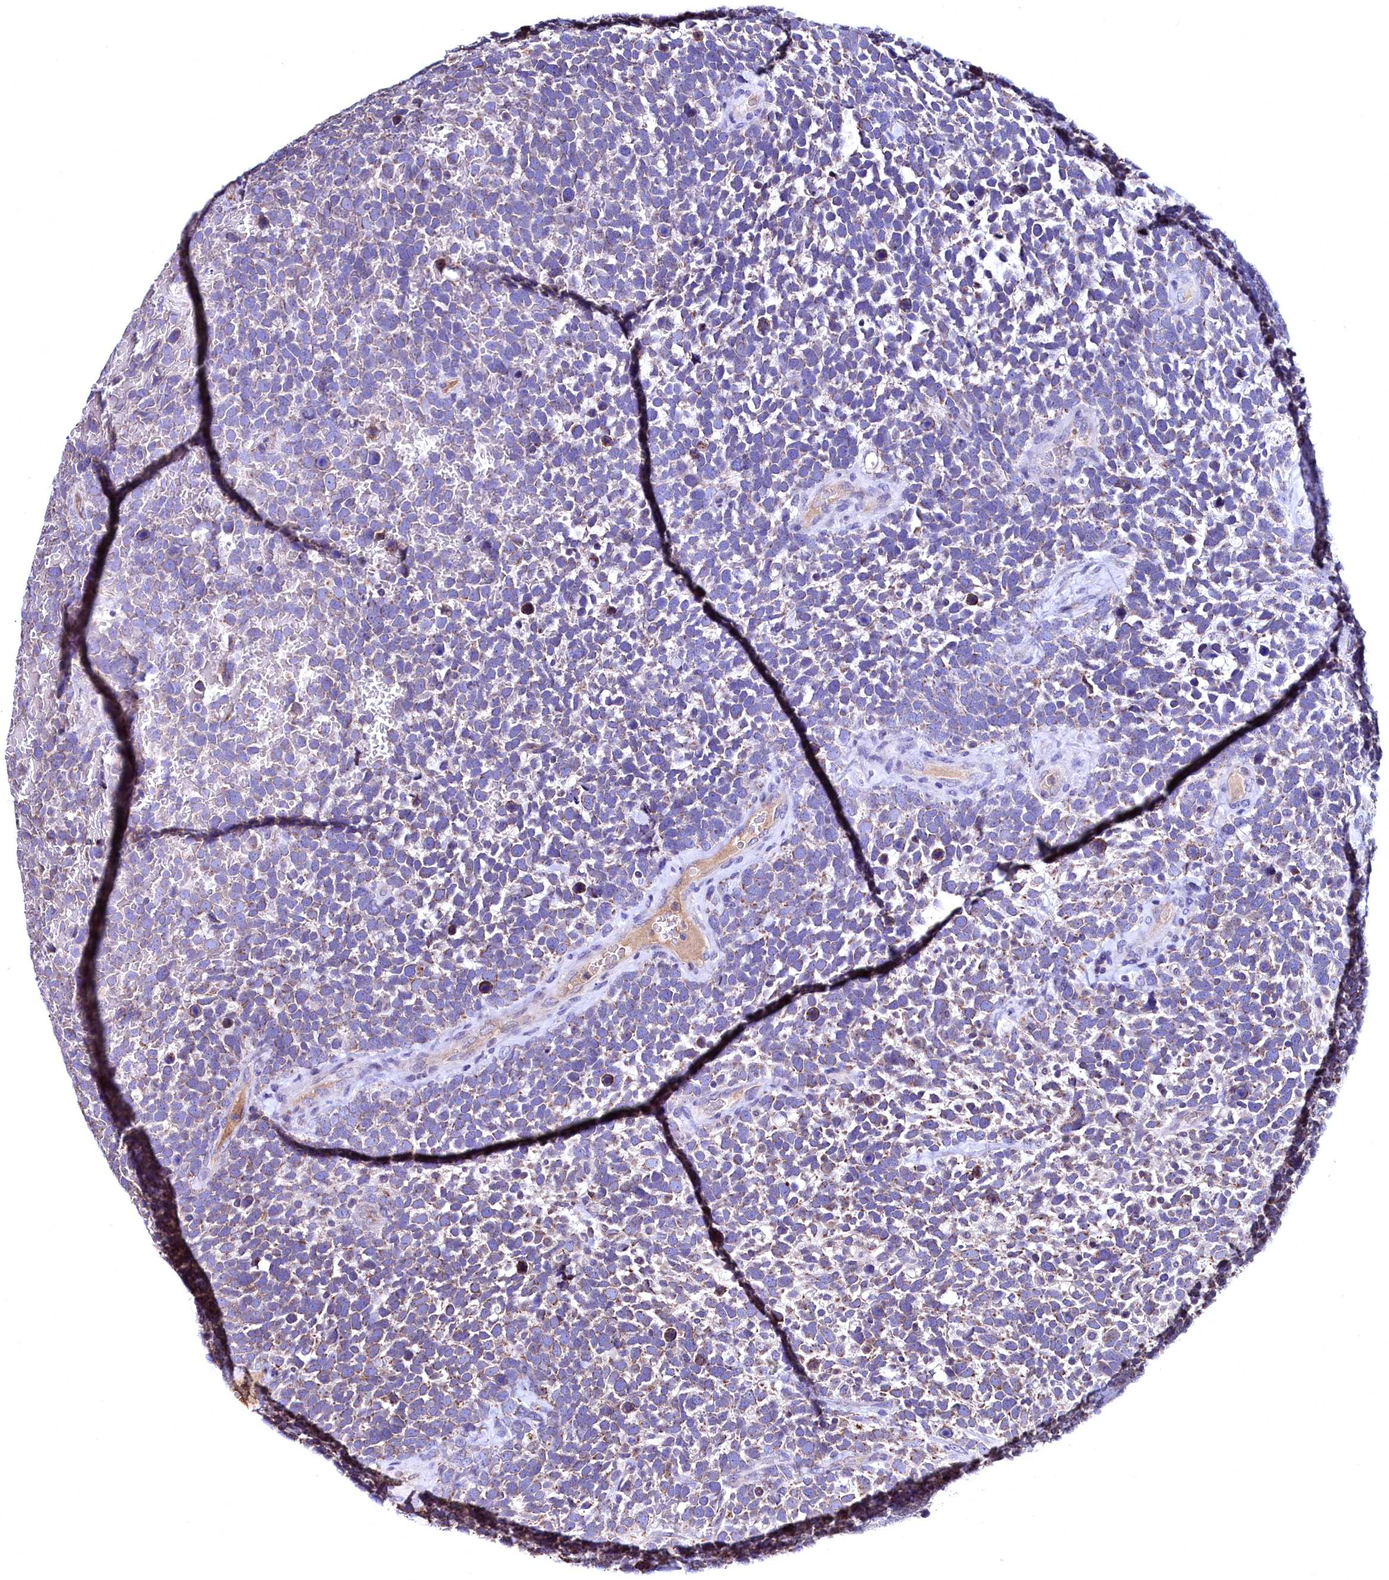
{"staining": {"intensity": "weak", "quantity": "25%-75%", "location": "cytoplasmic/membranous"}, "tissue": "urothelial cancer", "cell_type": "Tumor cells", "image_type": "cancer", "snomed": [{"axis": "morphology", "description": "Urothelial carcinoma, High grade"}, {"axis": "topography", "description": "Urinary bladder"}], "caption": "IHC image of neoplastic tissue: human urothelial cancer stained using immunohistochemistry (IHC) displays low levels of weak protein expression localized specifically in the cytoplasmic/membranous of tumor cells, appearing as a cytoplasmic/membranous brown color.", "gene": "HAND1", "patient": {"sex": "female", "age": 82}}